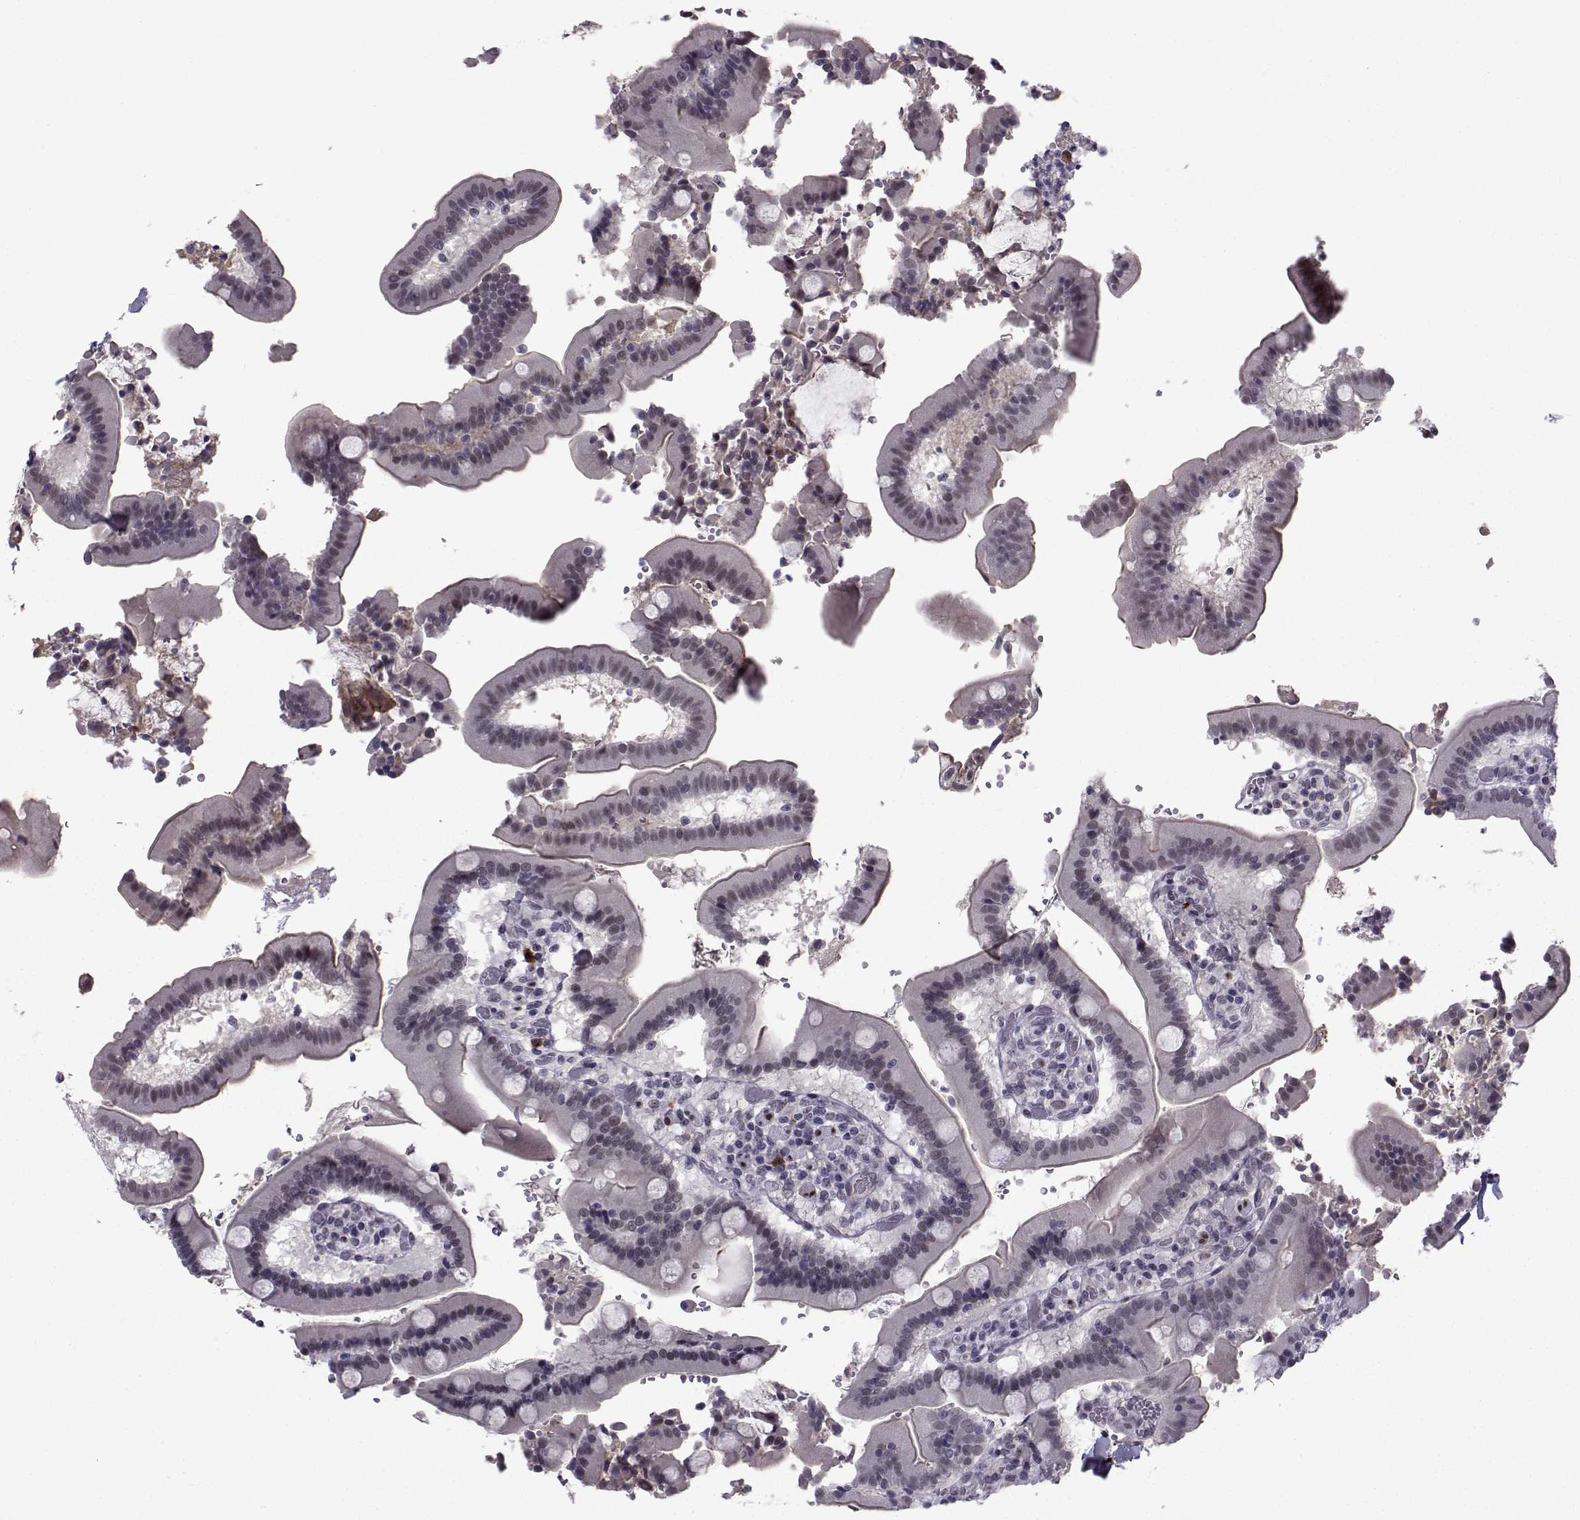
{"staining": {"intensity": "weak", "quantity": "<25%", "location": "nuclear"}, "tissue": "duodenum", "cell_type": "Glandular cells", "image_type": "normal", "snomed": [{"axis": "morphology", "description": "Normal tissue, NOS"}, {"axis": "topography", "description": "Duodenum"}], "caption": "Immunohistochemical staining of normal human duodenum exhibits no significant positivity in glandular cells.", "gene": "RBM24", "patient": {"sex": "female", "age": 62}}